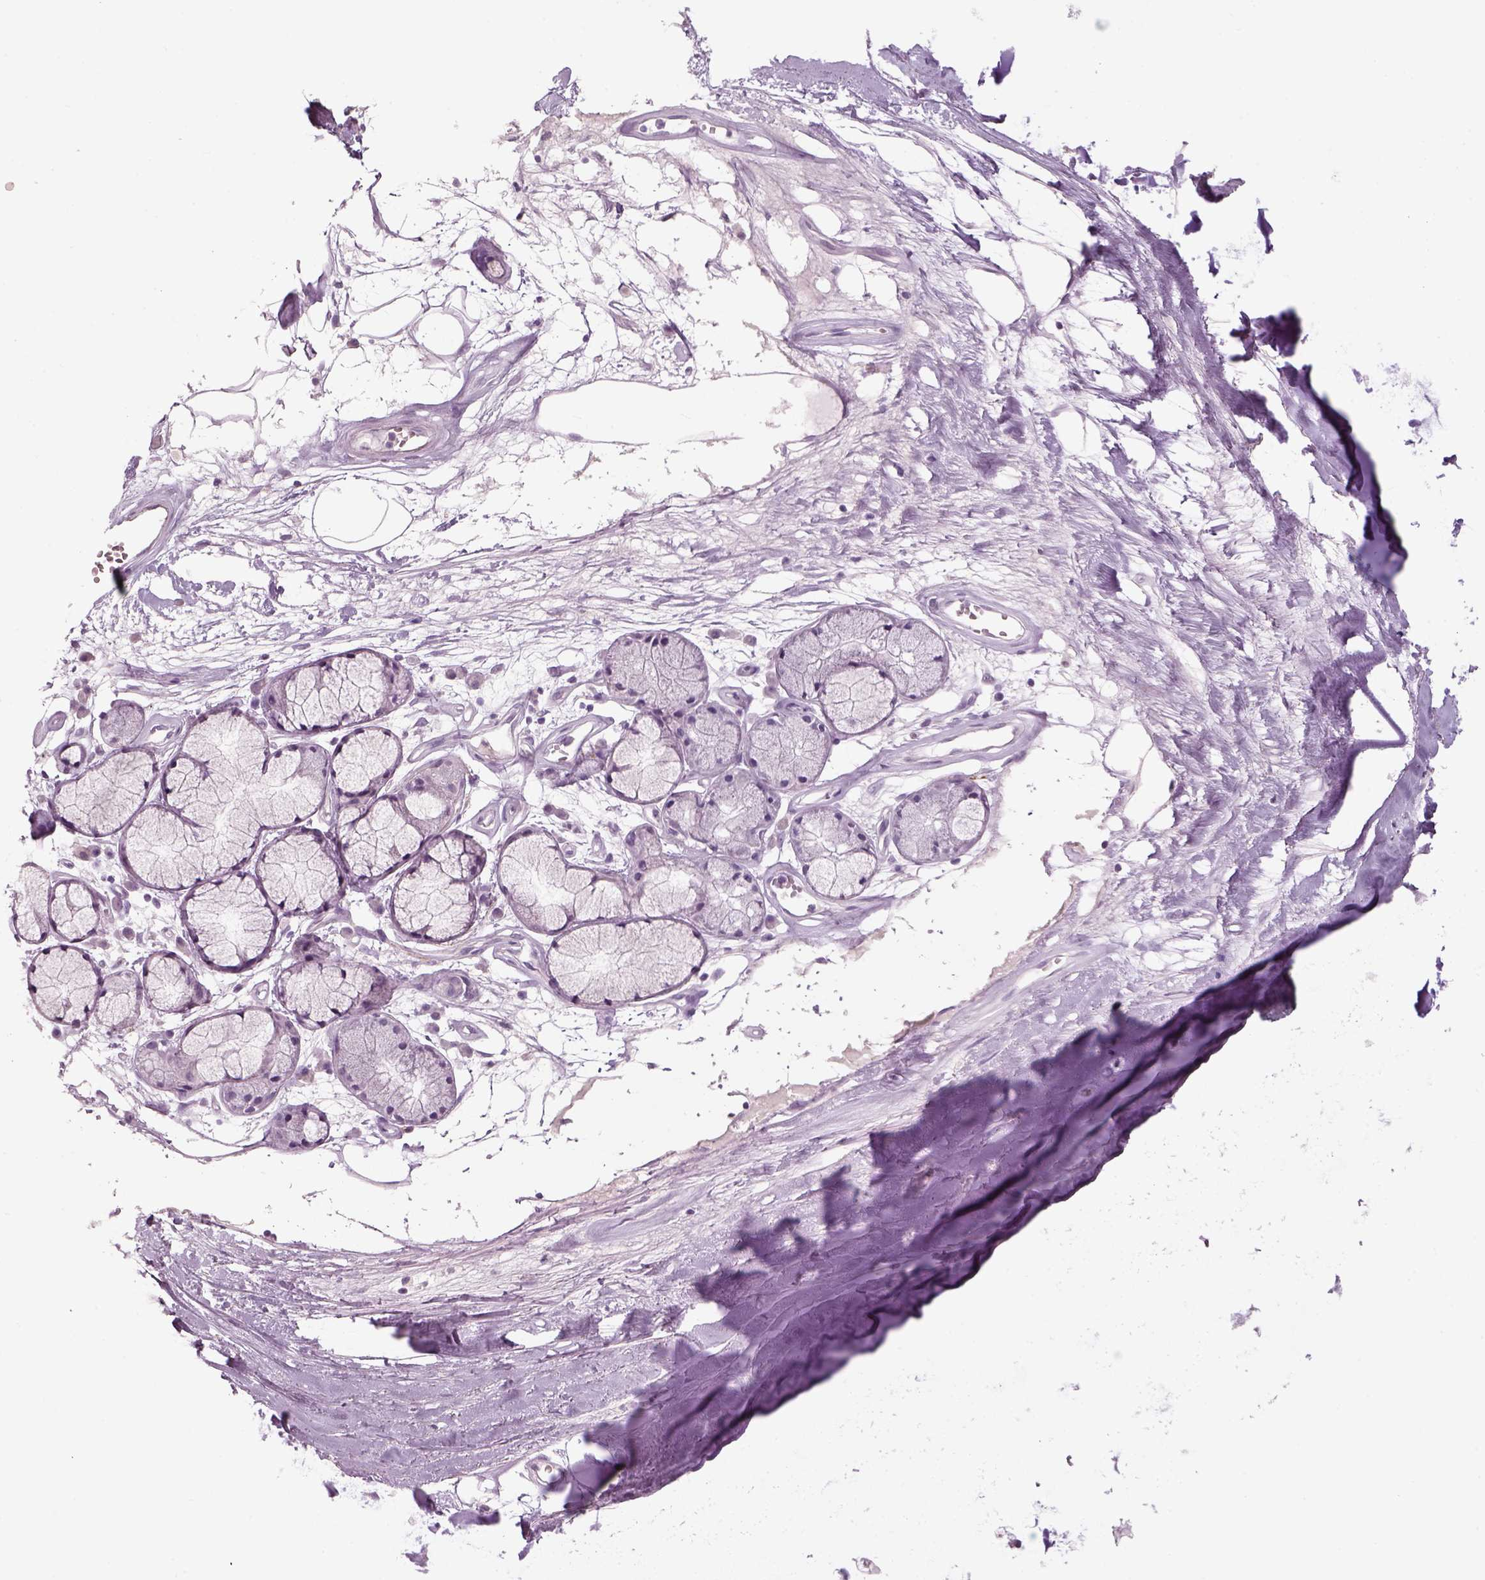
{"staining": {"intensity": "negative", "quantity": "none", "location": "none"}, "tissue": "adipose tissue", "cell_type": "Adipocytes", "image_type": "normal", "snomed": [{"axis": "morphology", "description": "Normal tissue, NOS"}, {"axis": "morphology", "description": "Squamous cell carcinoma, NOS"}, {"axis": "topography", "description": "Cartilage tissue"}, {"axis": "topography", "description": "Lung"}], "caption": "Image shows no protein positivity in adipocytes of benign adipose tissue.", "gene": "SLC6A2", "patient": {"sex": "male", "age": 66}}